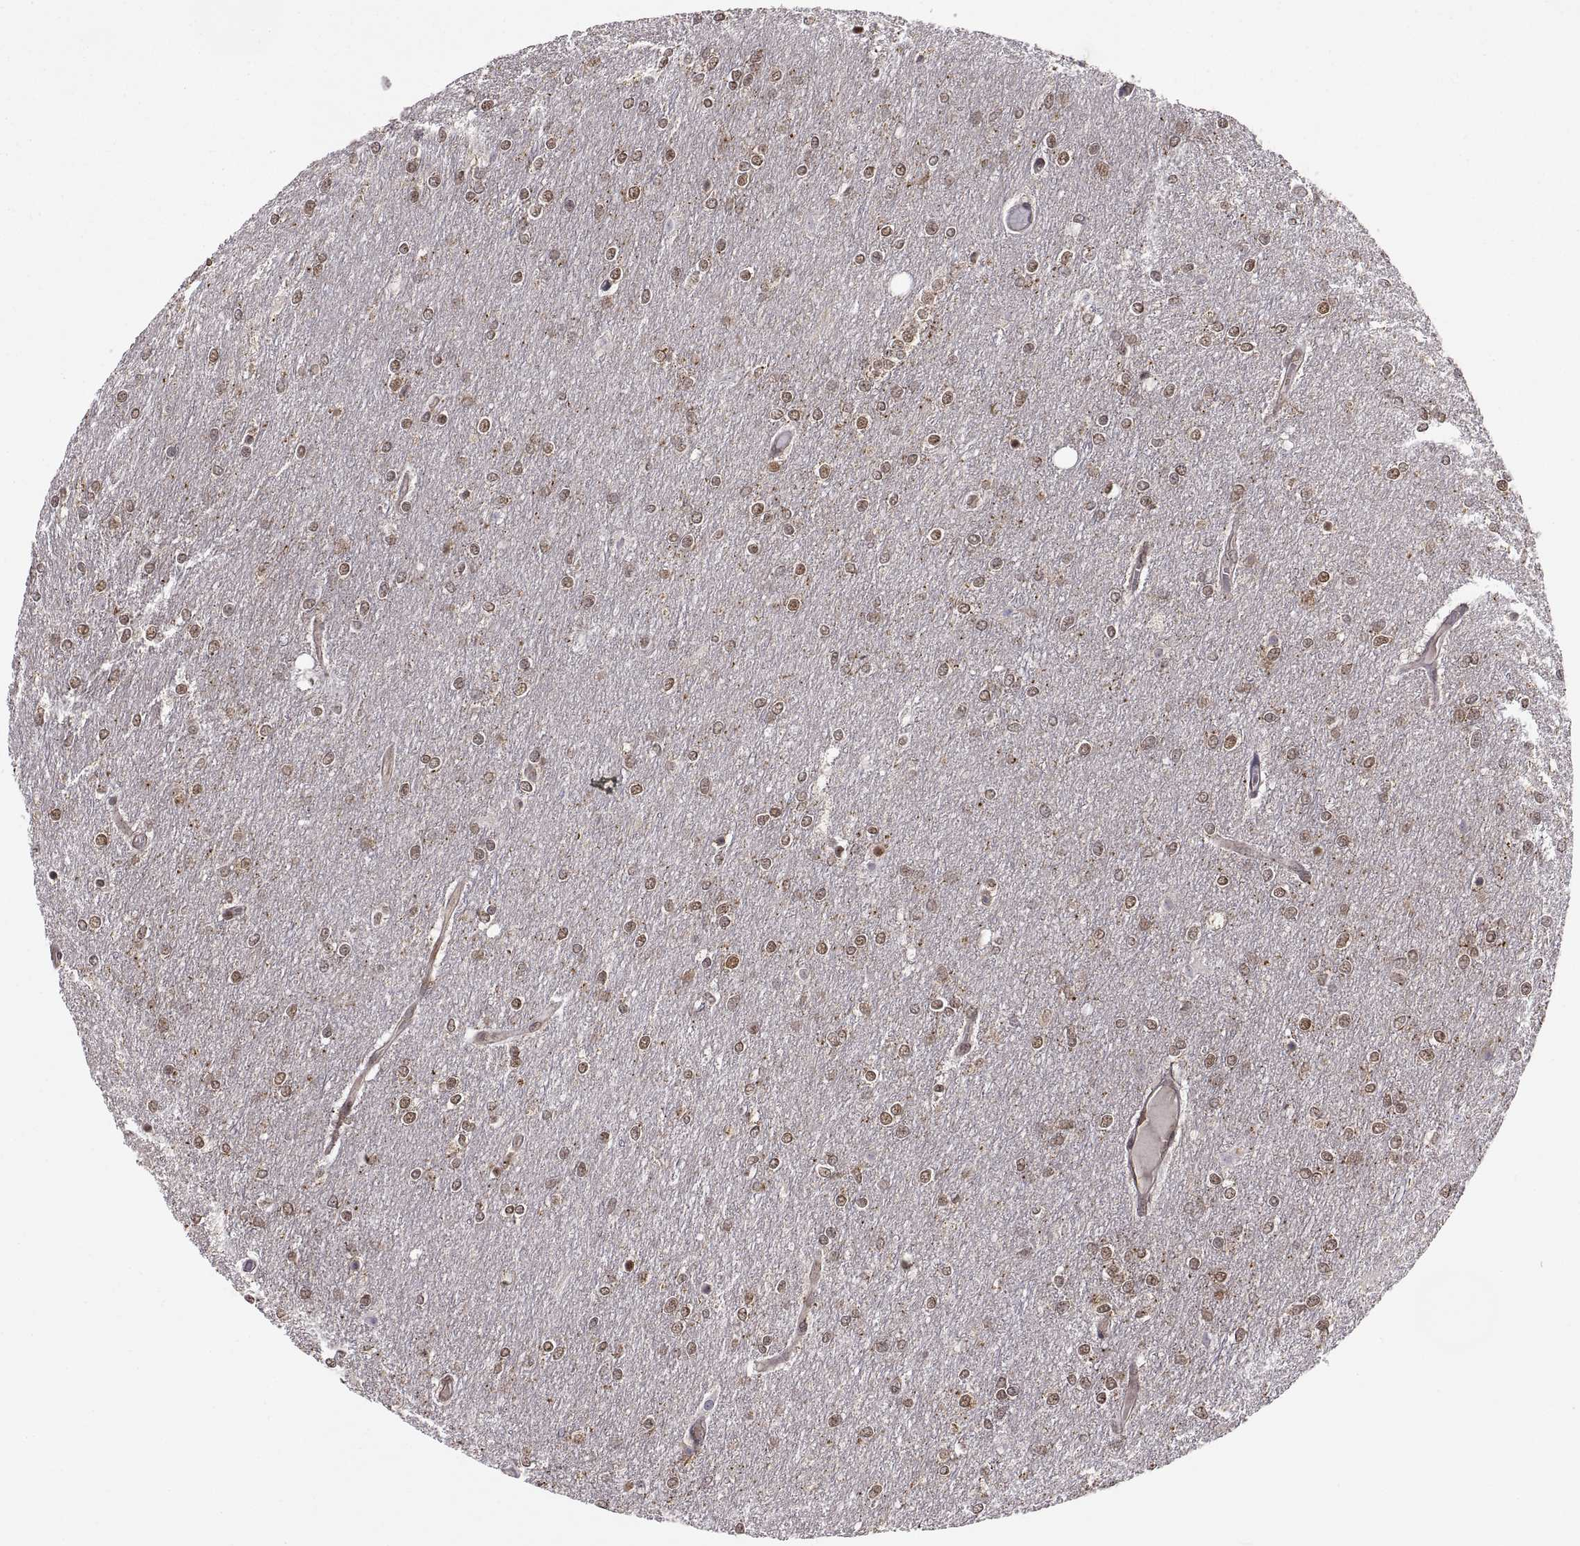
{"staining": {"intensity": "moderate", "quantity": ">75%", "location": "nuclear"}, "tissue": "glioma", "cell_type": "Tumor cells", "image_type": "cancer", "snomed": [{"axis": "morphology", "description": "Glioma, malignant, High grade"}, {"axis": "topography", "description": "Brain"}], "caption": "Human glioma stained with a protein marker reveals moderate staining in tumor cells.", "gene": "PSMC2", "patient": {"sex": "female", "age": 61}}